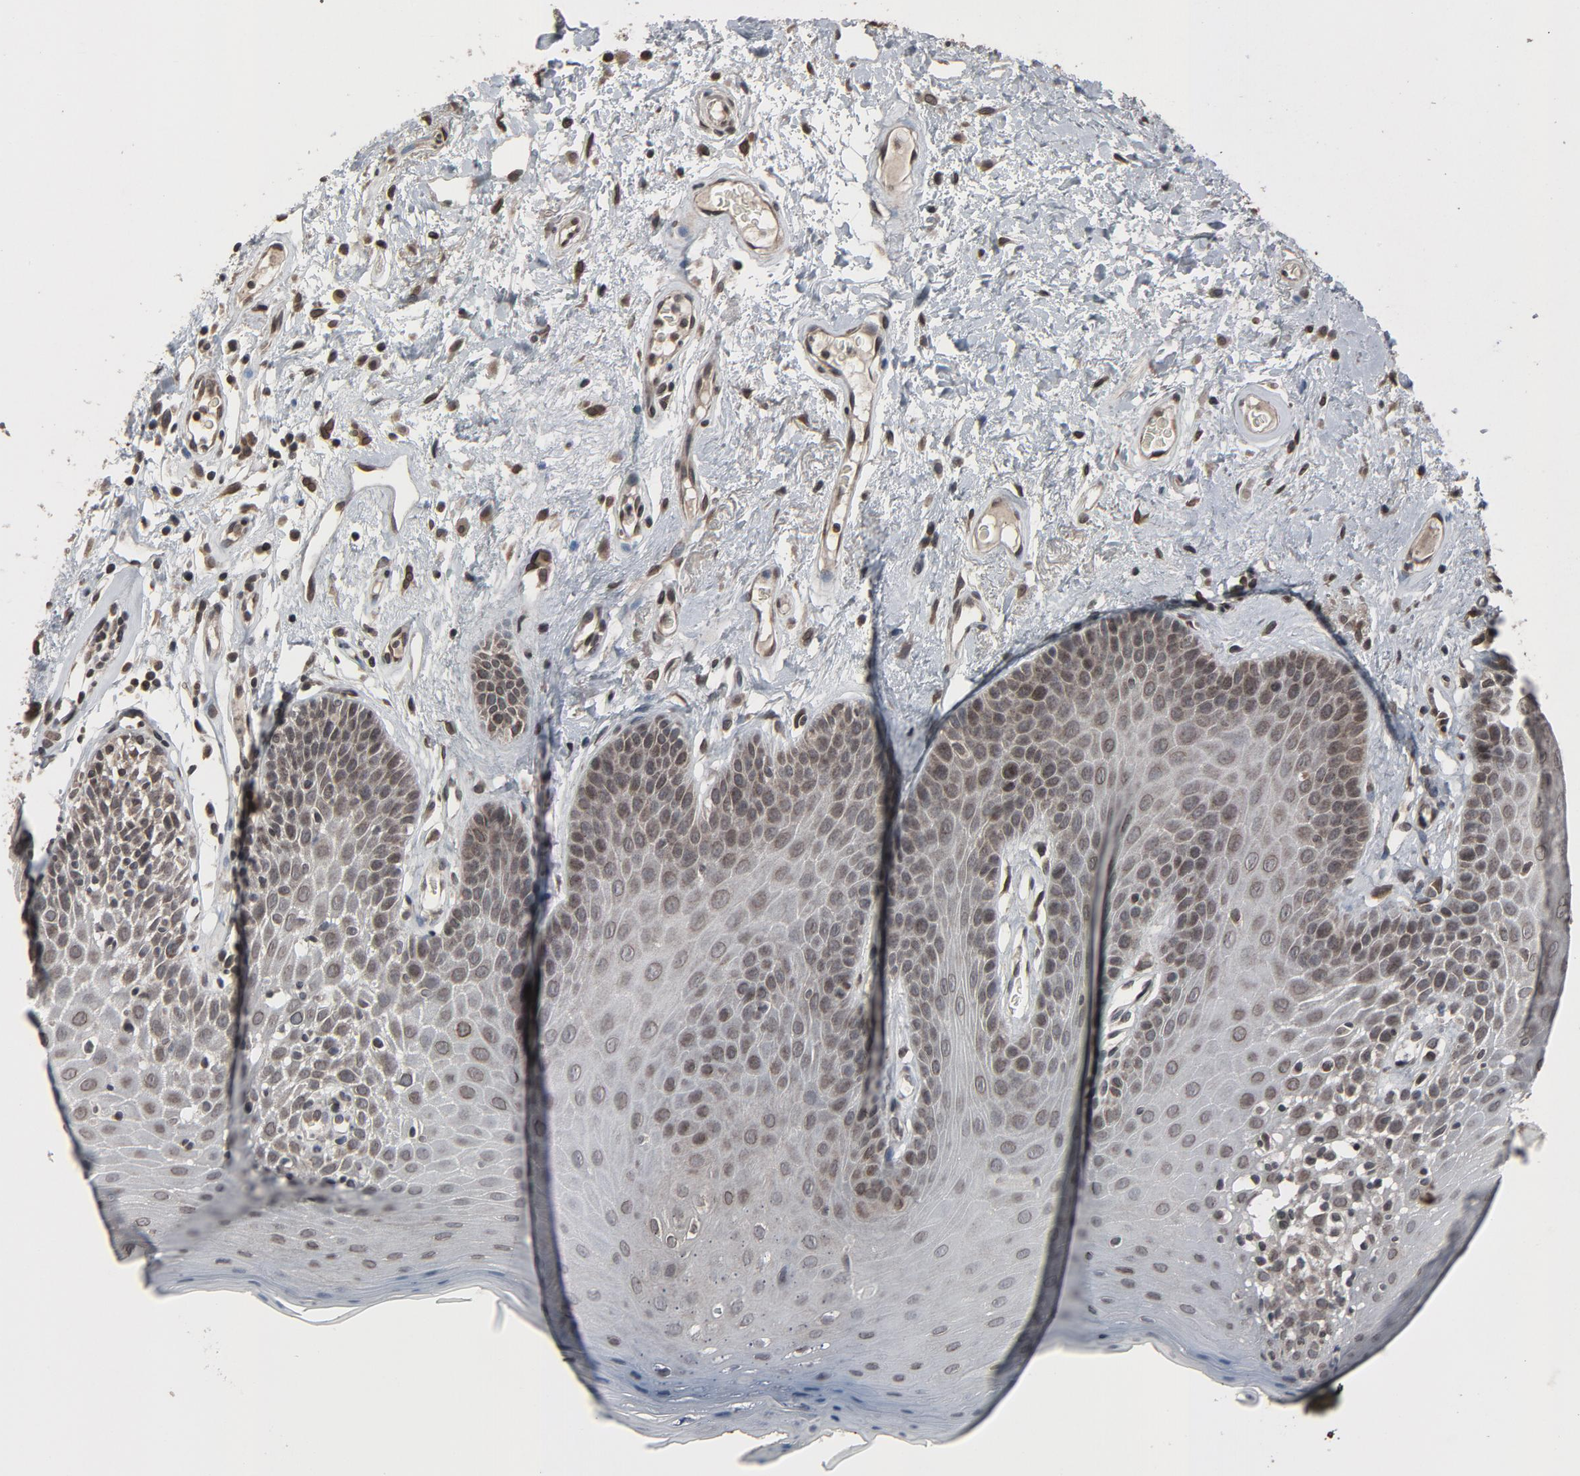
{"staining": {"intensity": "weak", "quantity": ">75%", "location": "cytoplasmic/membranous,nuclear"}, "tissue": "oral mucosa", "cell_type": "Squamous epithelial cells", "image_type": "normal", "snomed": [{"axis": "morphology", "description": "Normal tissue, NOS"}, {"axis": "morphology", "description": "Squamous cell carcinoma, NOS"}, {"axis": "topography", "description": "Skeletal muscle"}, {"axis": "topography", "description": "Oral tissue"}, {"axis": "topography", "description": "Head-Neck"}], "caption": "Immunohistochemistry staining of benign oral mucosa, which demonstrates low levels of weak cytoplasmic/membranous,nuclear expression in about >75% of squamous epithelial cells indicating weak cytoplasmic/membranous,nuclear protein expression. The staining was performed using DAB (3,3'-diaminobenzidine) (brown) for protein detection and nuclei were counterstained in hematoxylin (blue).", "gene": "POM121", "patient": {"sex": "male", "age": 71}}